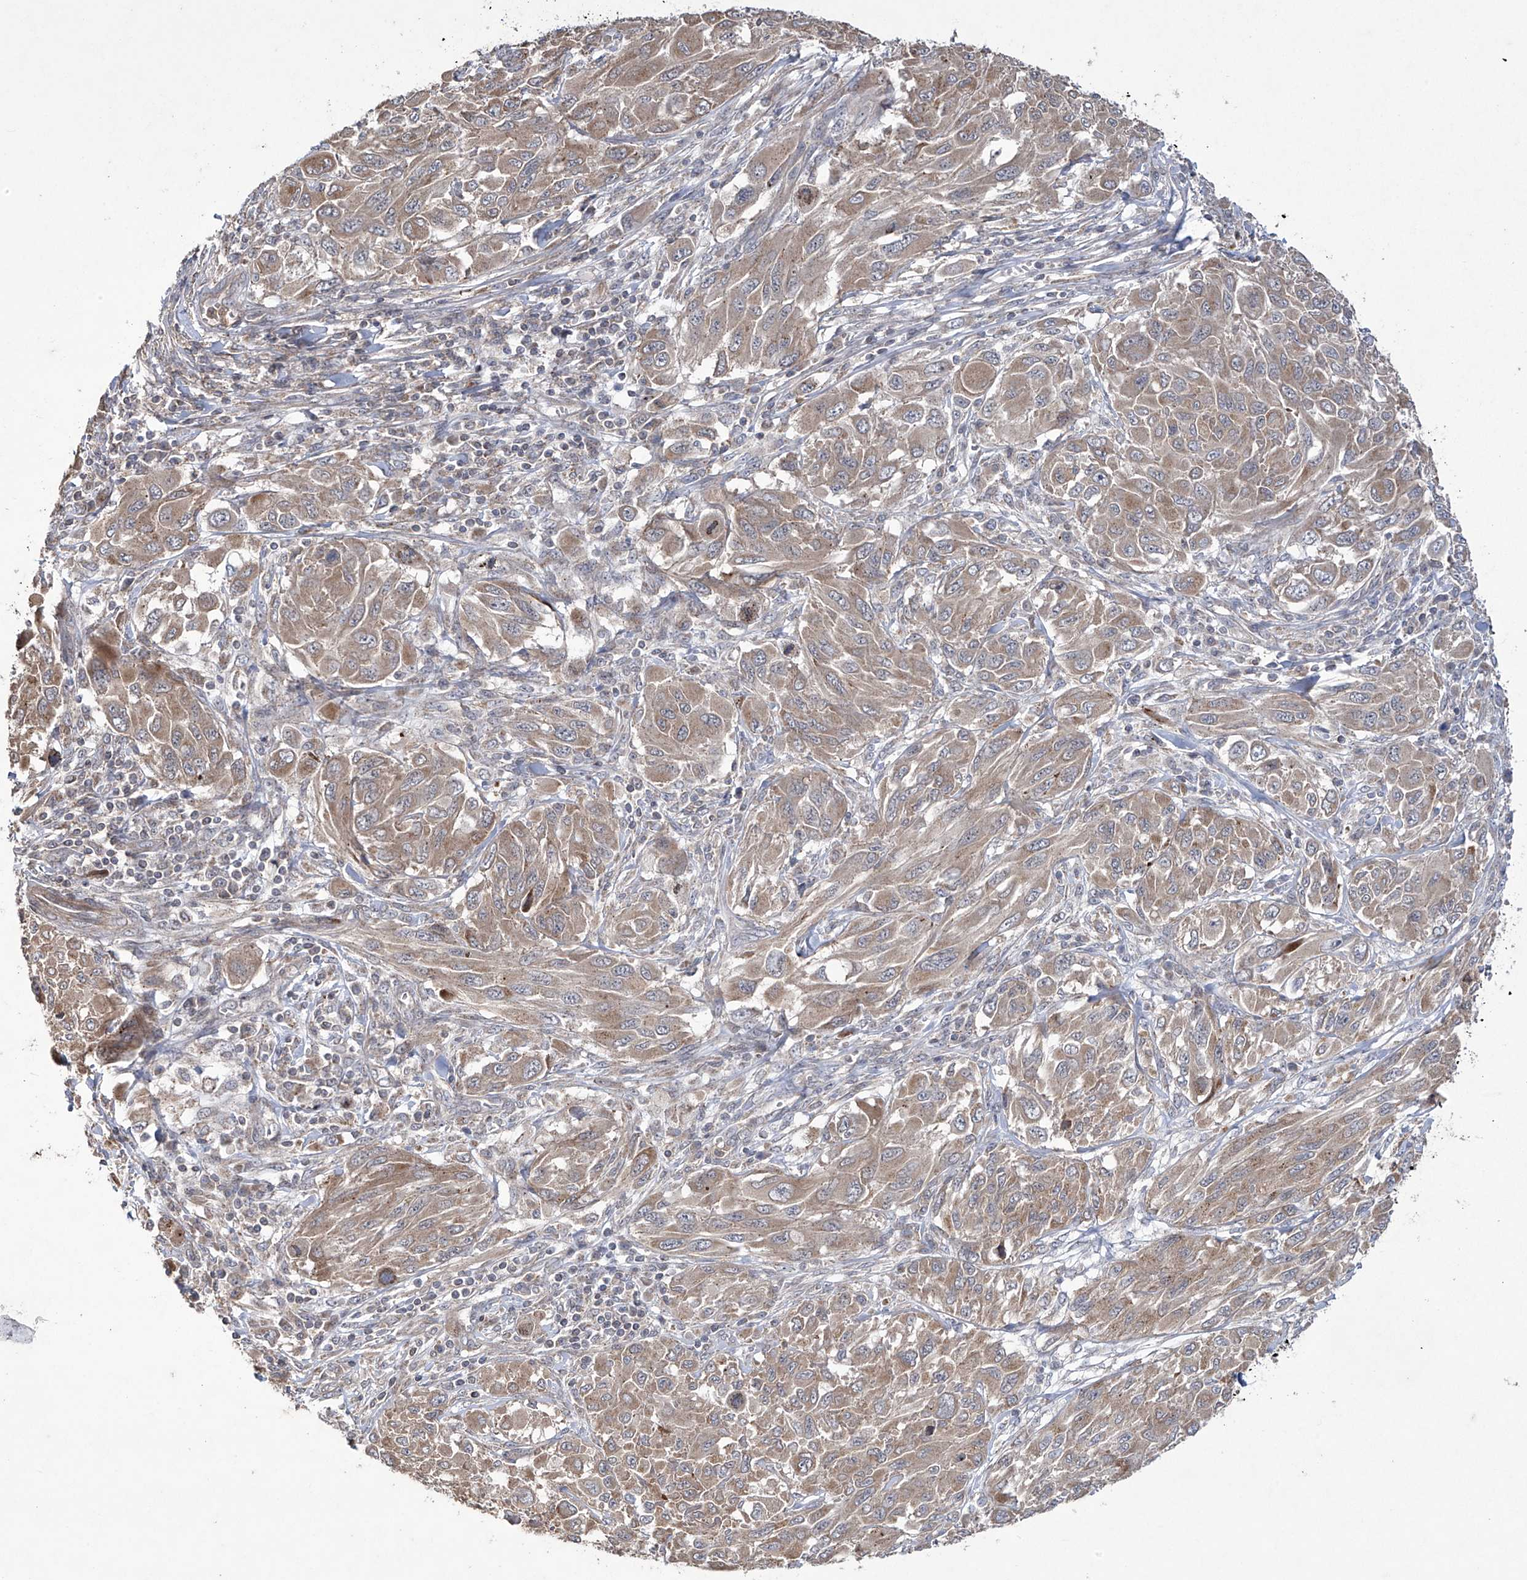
{"staining": {"intensity": "weak", "quantity": ">75%", "location": "cytoplasmic/membranous"}, "tissue": "melanoma", "cell_type": "Tumor cells", "image_type": "cancer", "snomed": [{"axis": "morphology", "description": "Malignant melanoma, NOS"}, {"axis": "topography", "description": "Skin"}], "caption": "Melanoma tissue reveals weak cytoplasmic/membranous expression in approximately >75% of tumor cells Immunohistochemistry stains the protein of interest in brown and the nuclei are stained blue.", "gene": "TRIM60", "patient": {"sex": "female", "age": 91}}